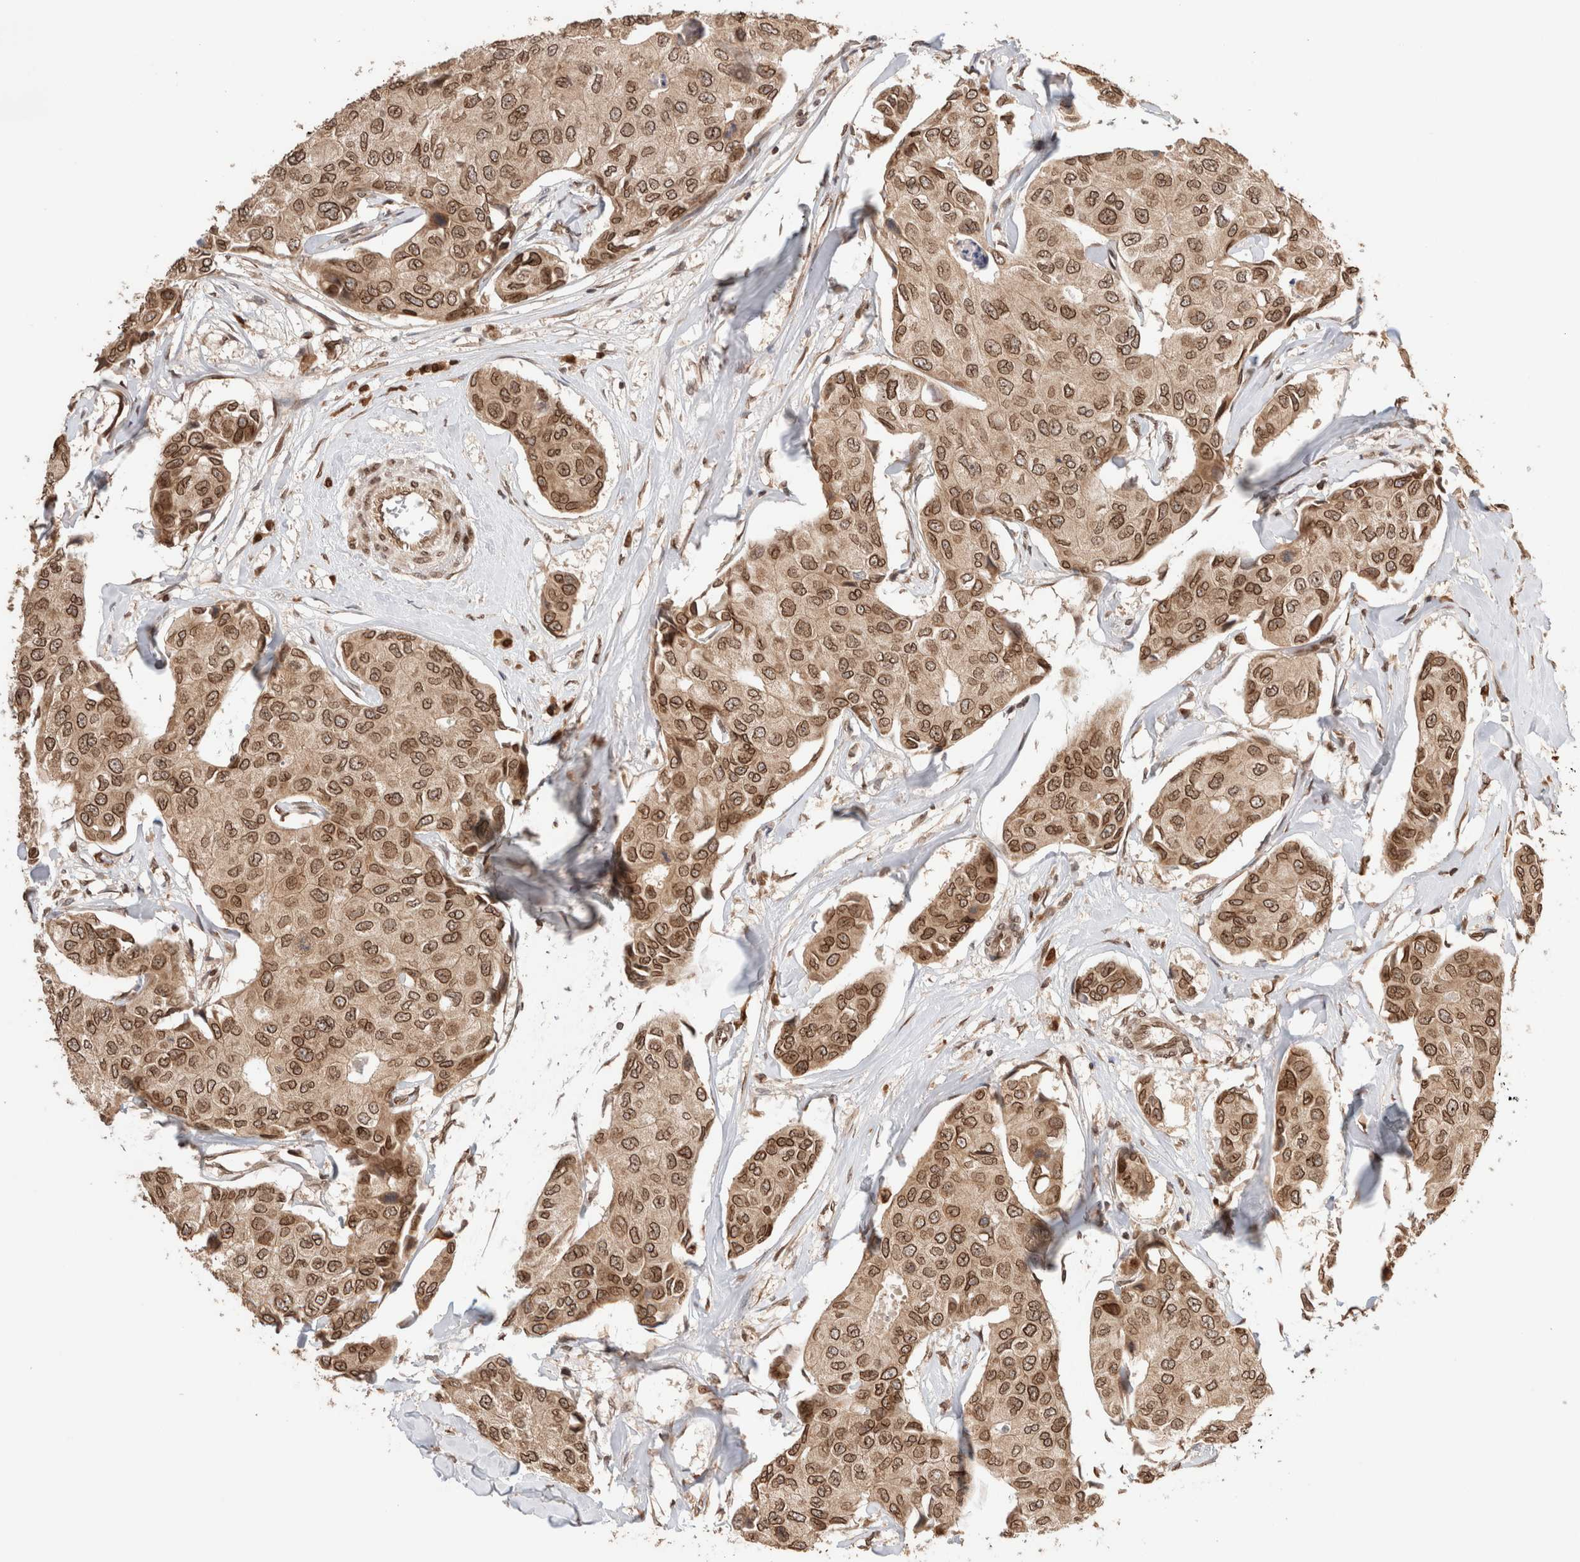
{"staining": {"intensity": "moderate", "quantity": ">75%", "location": "cytoplasmic/membranous,nuclear"}, "tissue": "breast cancer", "cell_type": "Tumor cells", "image_type": "cancer", "snomed": [{"axis": "morphology", "description": "Duct carcinoma"}, {"axis": "topography", "description": "Breast"}], "caption": "Breast cancer (infiltrating ductal carcinoma) tissue demonstrates moderate cytoplasmic/membranous and nuclear staining in about >75% of tumor cells", "gene": "TPR", "patient": {"sex": "female", "age": 80}}